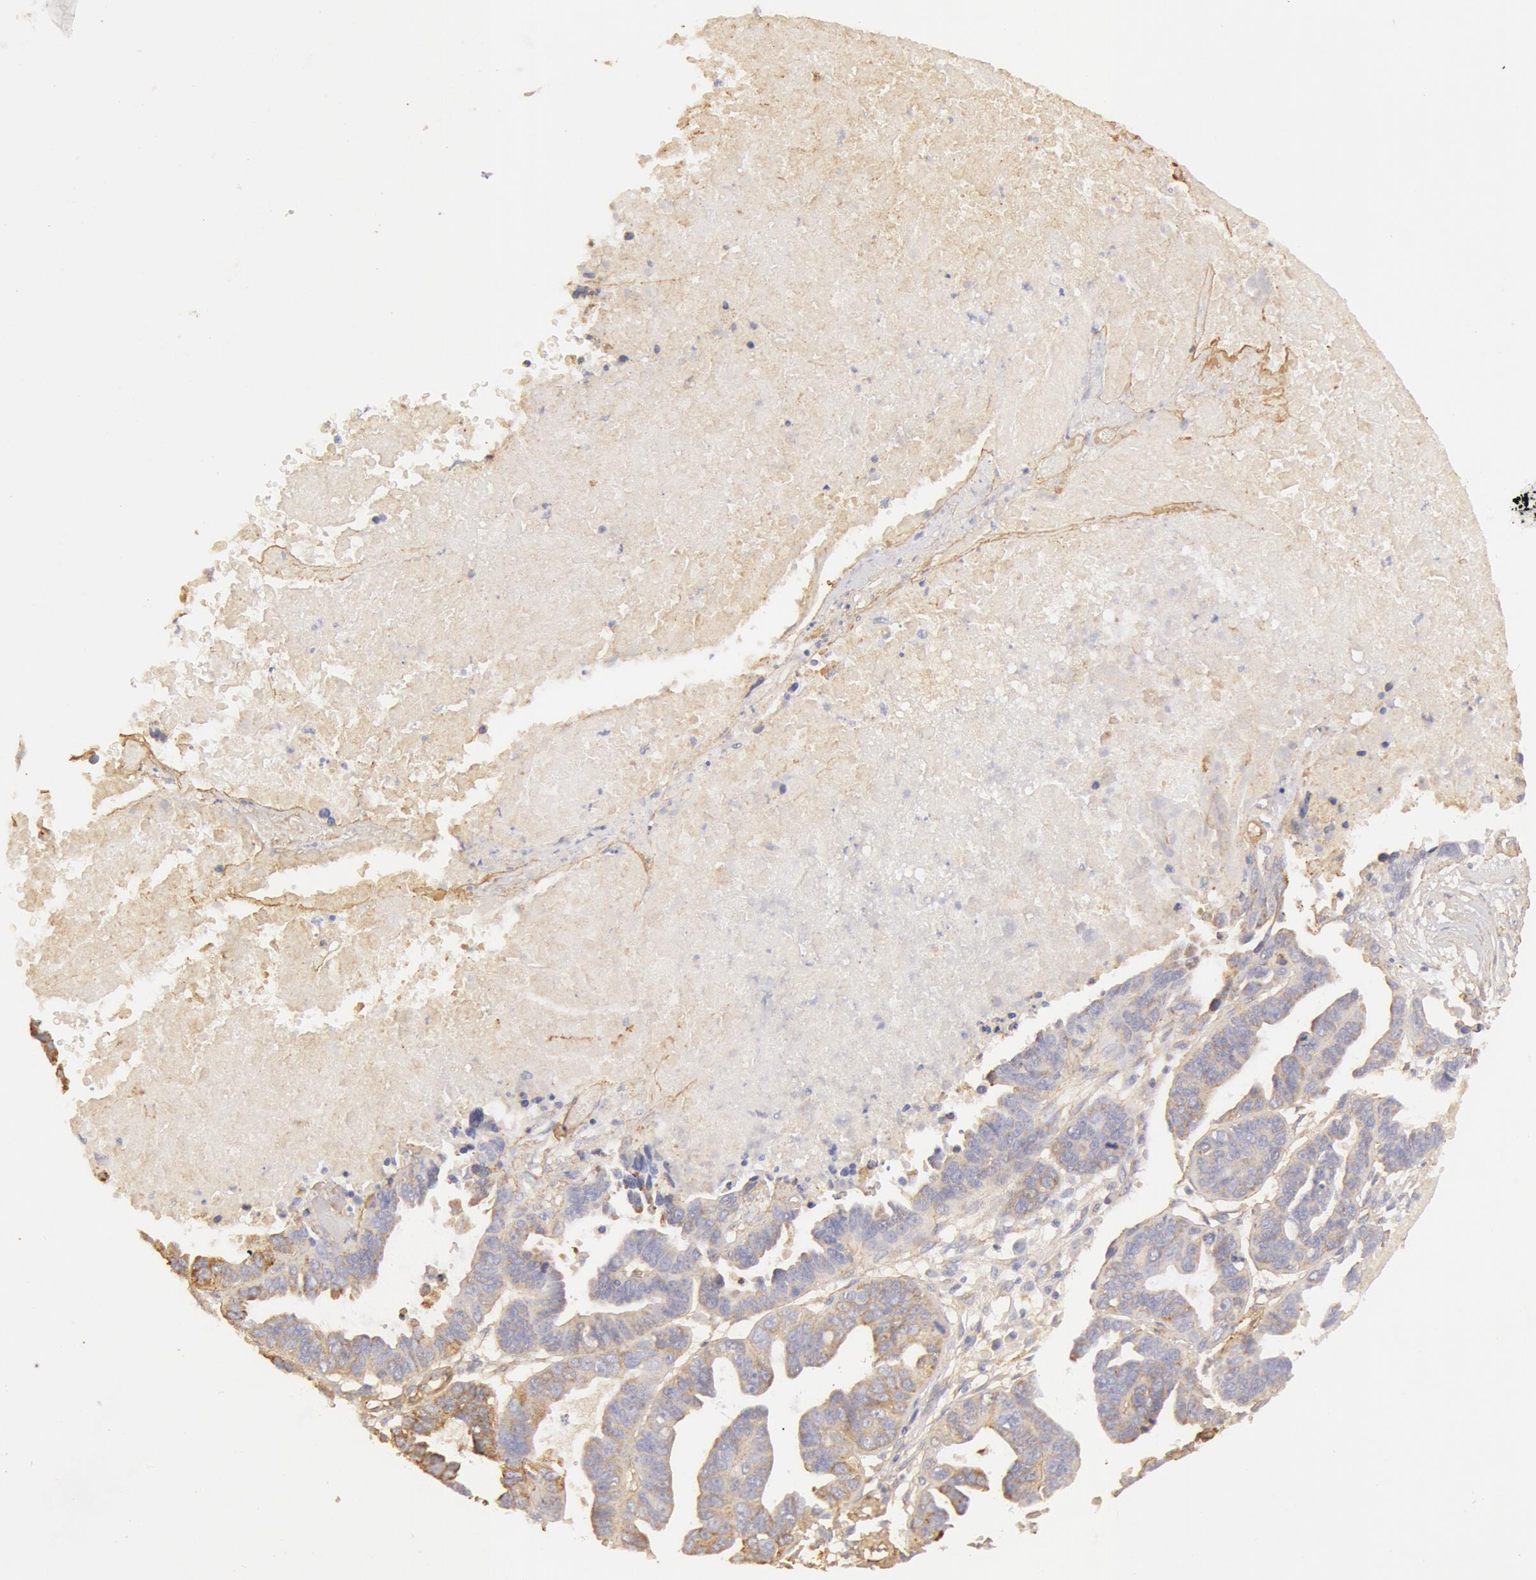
{"staining": {"intensity": "moderate", "quantity": "<25%", "location": "cytoplasmic/membranous"}, "tissue": "ovarian cancer", "cell_type": "Tumor cells", "image_type": "cancer", "snomed": [{"axis": "morphology", "description": "Carcinoma, endometroid"}, {"axis": "morphology", "description": "Cystadenocarcinoma, serous, NOS"}, {"axis": "topography", "description": "Ovary"}], "caption": "Moderate cytoplasmic/membranous protein staining is appreciated in about <25% of tumor cells in ovarian serous cystadenocarcinoma.", "gene": "COL4A1", "patient": {"sex": "female", "age": 45}}